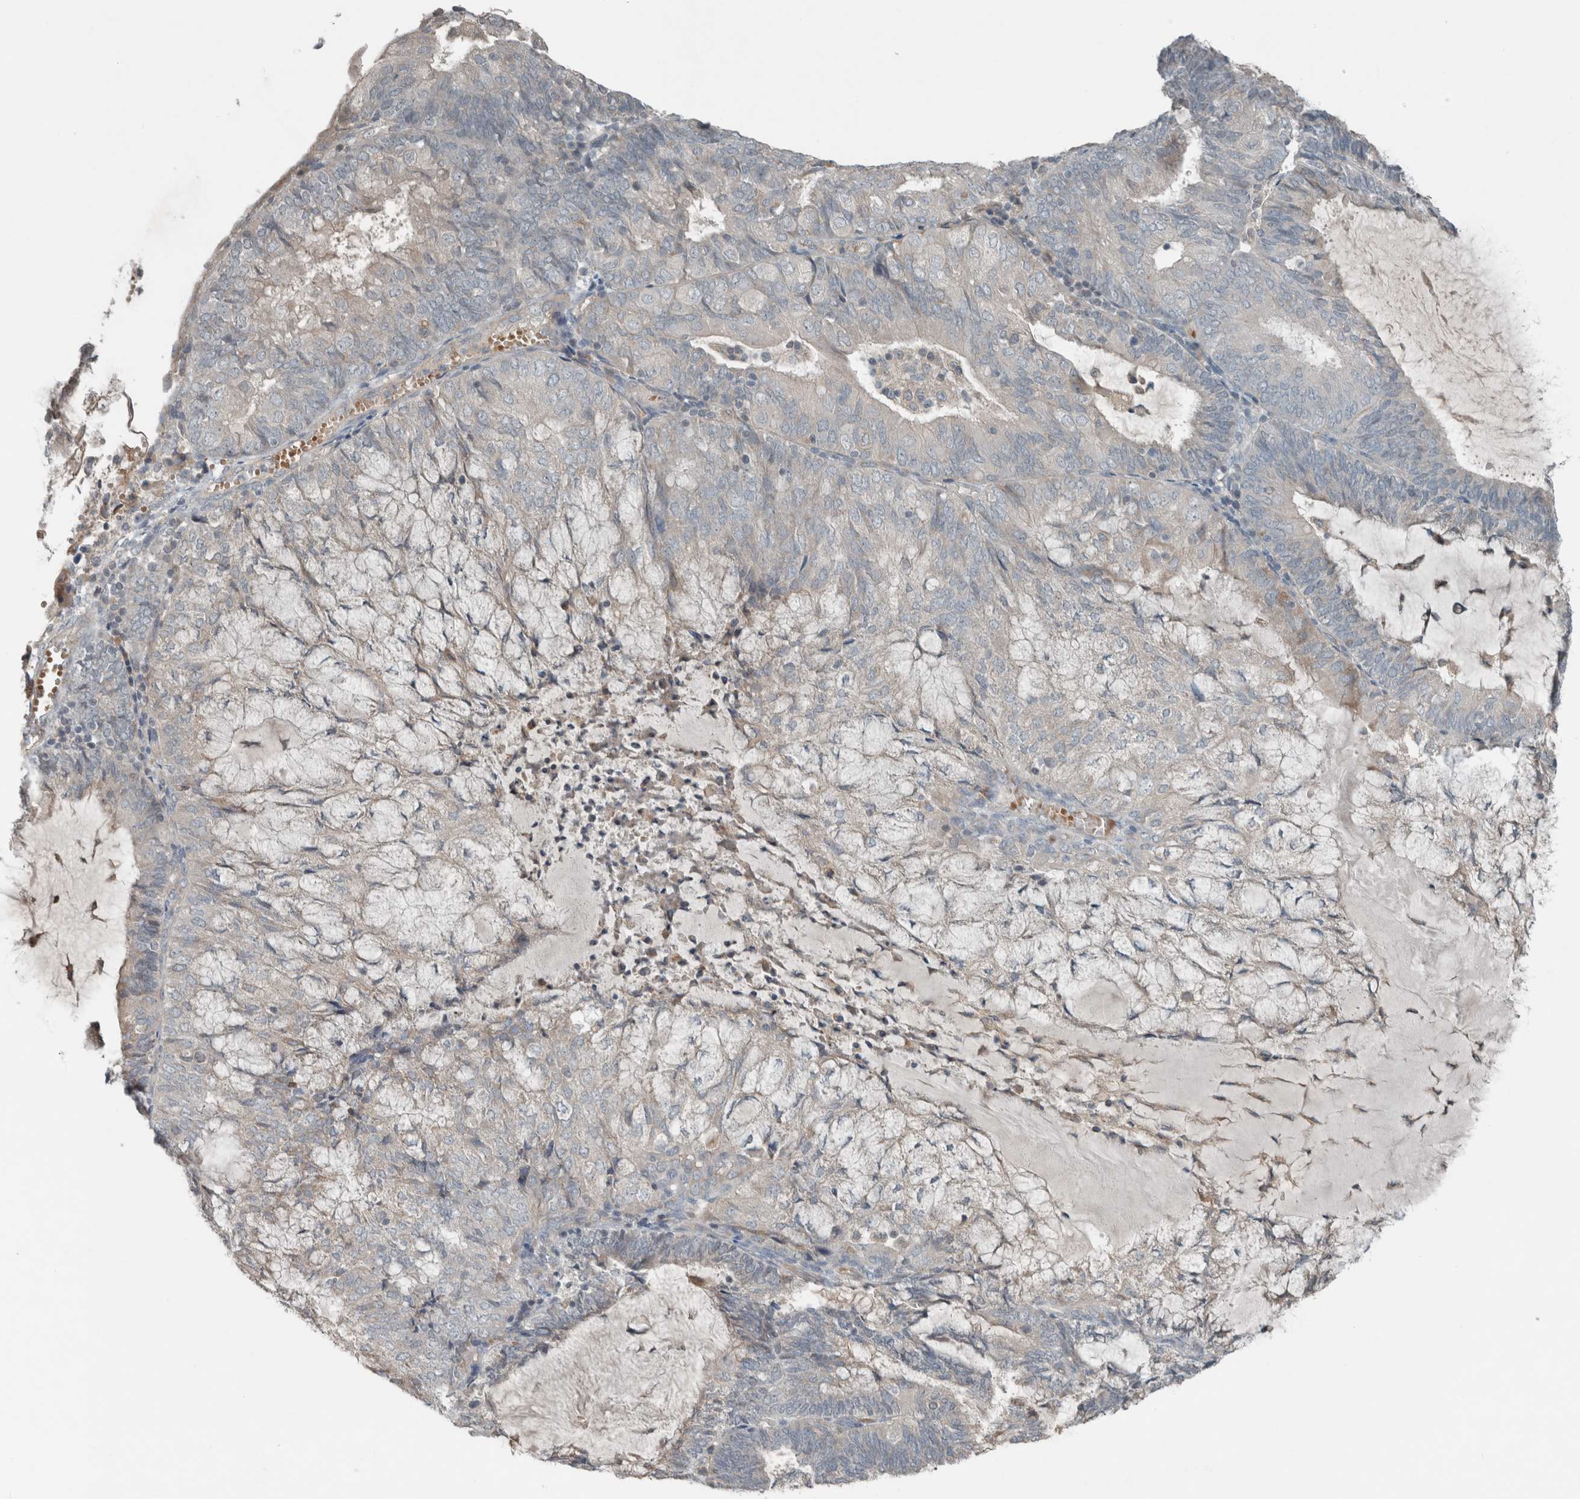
{"staining": {"intensity": "negative", "quantity": "none", "location": "none"}, "tissue": "endometrial cancer", "cell_type": "Tumor cells", "image_type": "cancer", "snomed": [{"axis": "morphology", "description": "Adenocarcinoma, NOS"}, {"axis": "topography", "description": "Endometrium"}], "caption": "IHC of human endometrial adenocarcinoma exhibits no positivity in tumor cells.", "gene": "JADE2", "patient": {"sex": "female", "age": 81}}